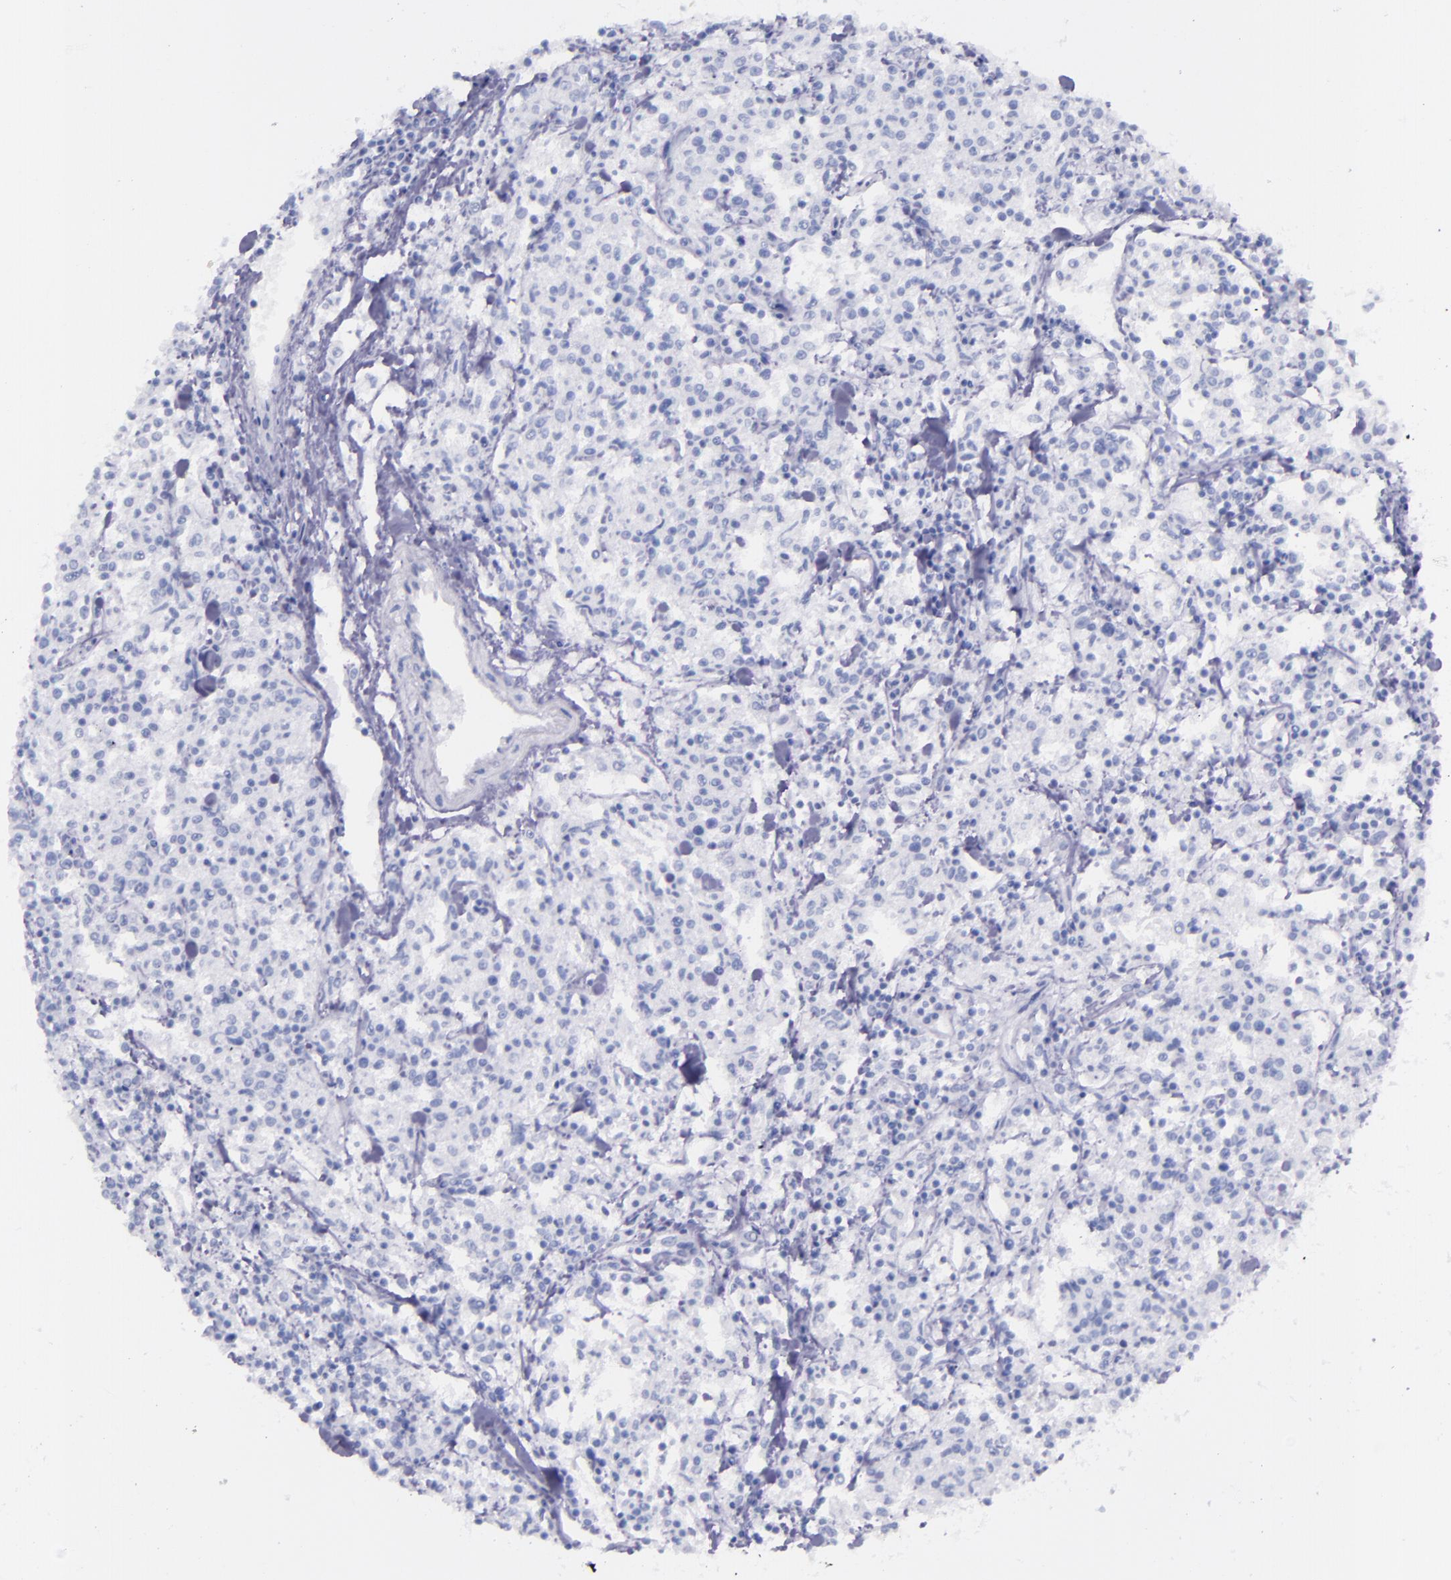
{"staining": {"intensity": "negative", "quantity": "none", "location": "none"}, "tissue": "lymphoma", "cell_type": "Tumor cells", "image_type": "cancer", "snomed": [{"axis": "morphology", "description": "Malignant lymphoma, non-Hodgkin's type, Low grade"}, {"axis": "topography", "description": "Small intestine"}], "caption": "An immunohistochemistry photomicrograph of low-grade malignant lymphoma, non-Hodgkin's type is shown. There is no staining in tumor cells of low-grade malignant lymphoma, non-Hodgkin's type. The staining was performed using DAB (3,3'-diaminobenzidine) to visualize the protein expression in brown, while the nuclei were stained in blue with hematoxylin (Magnification: 20x).", "gene": "SFTPA2", "patient": {"sex": "female", "age": 59}}